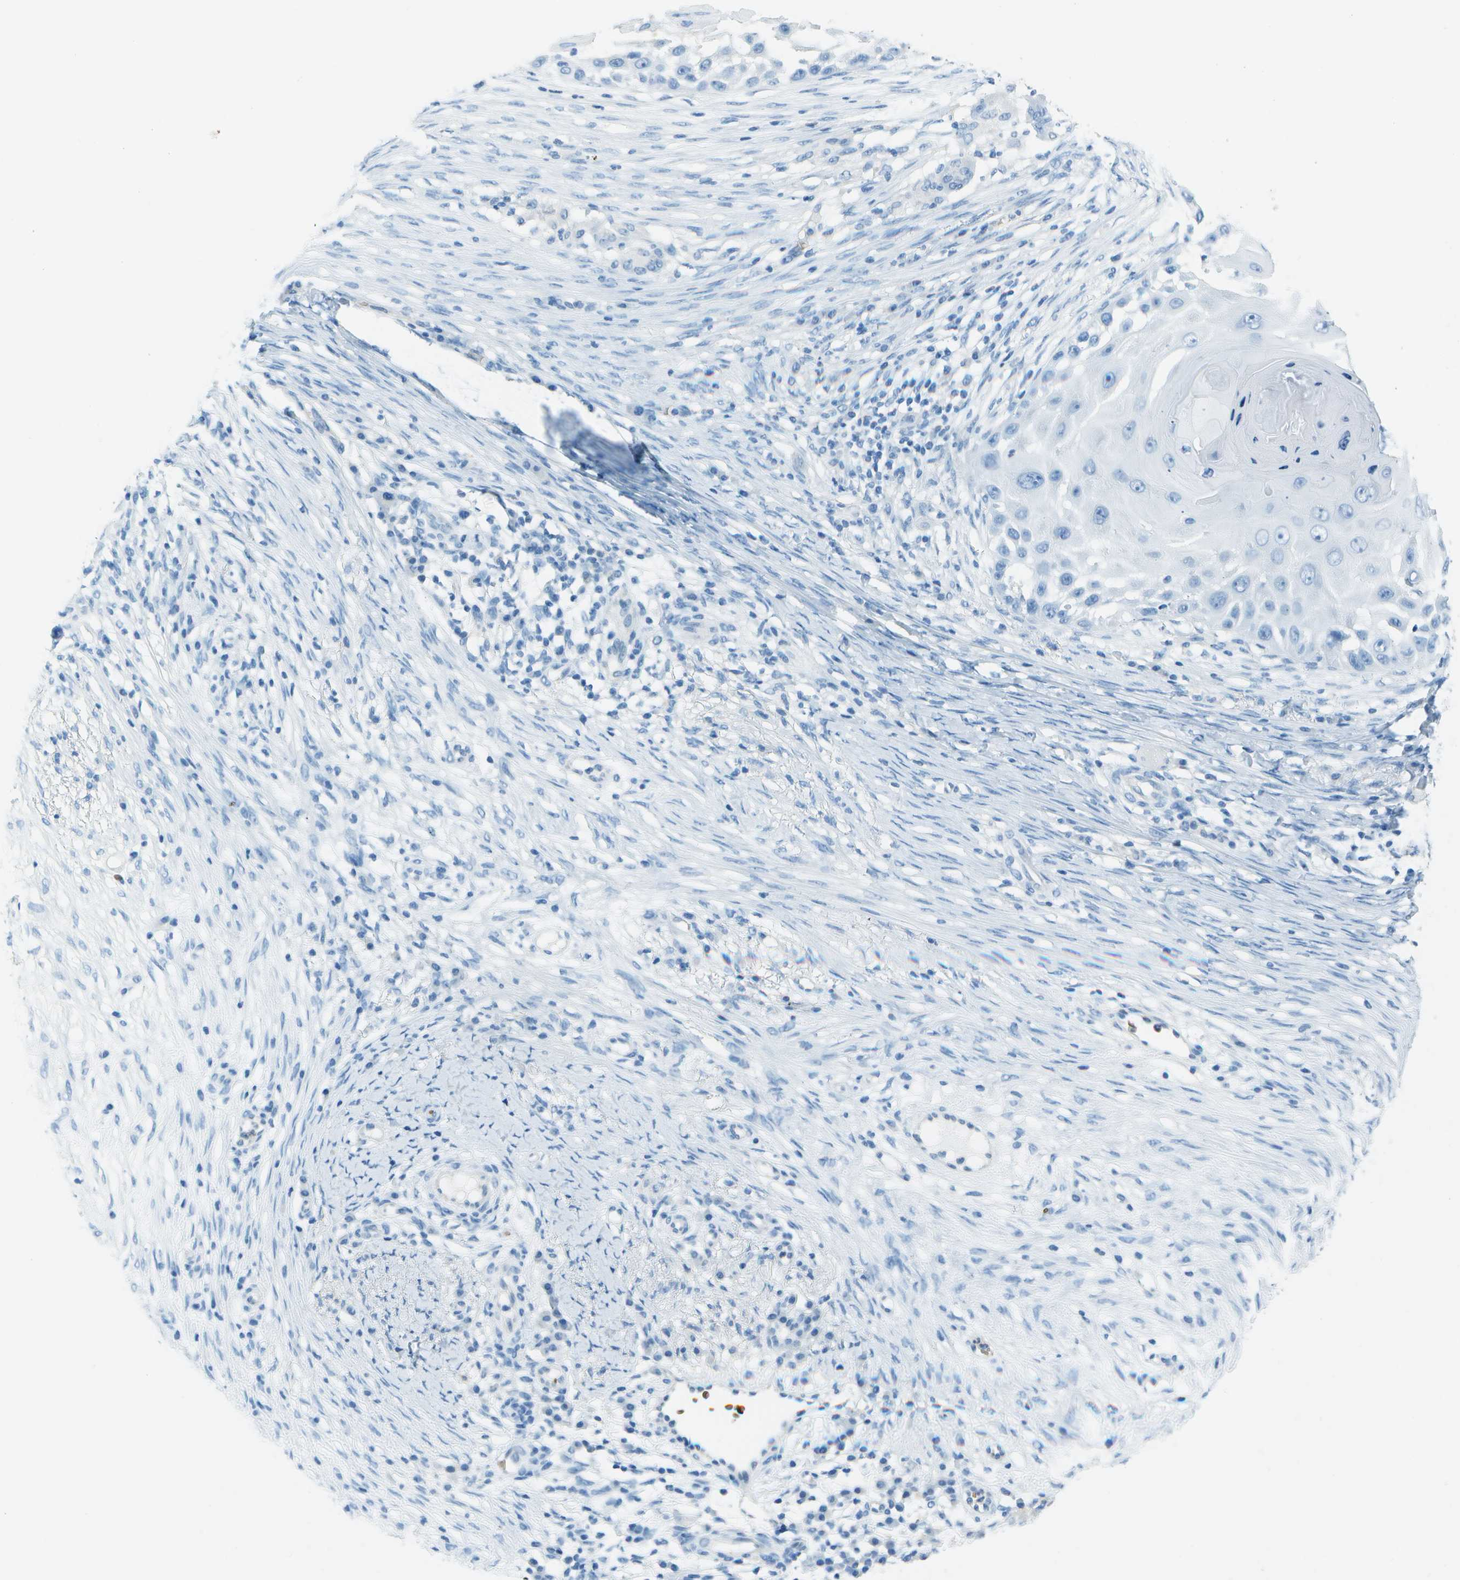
{"staining": {"intensity": "negative", "quantity": "none", "location": "none"}, "tissue": "skin cancer", "cell_type": "Tumor cells", "image_type": "cancer", "snomed": [{"axis": "morphology", "description": "Squamous cell carcinoma, NOS"}, {"axis": "topography", "description": "Skin"}], "caption": "Human skin cancer (squamous cell carcinoma) stained for a protein using immunohistochemistry exhibits no positivity in tumor cells.", "gene": "ASL", "patient": {"sex": "female", "age": 44}}